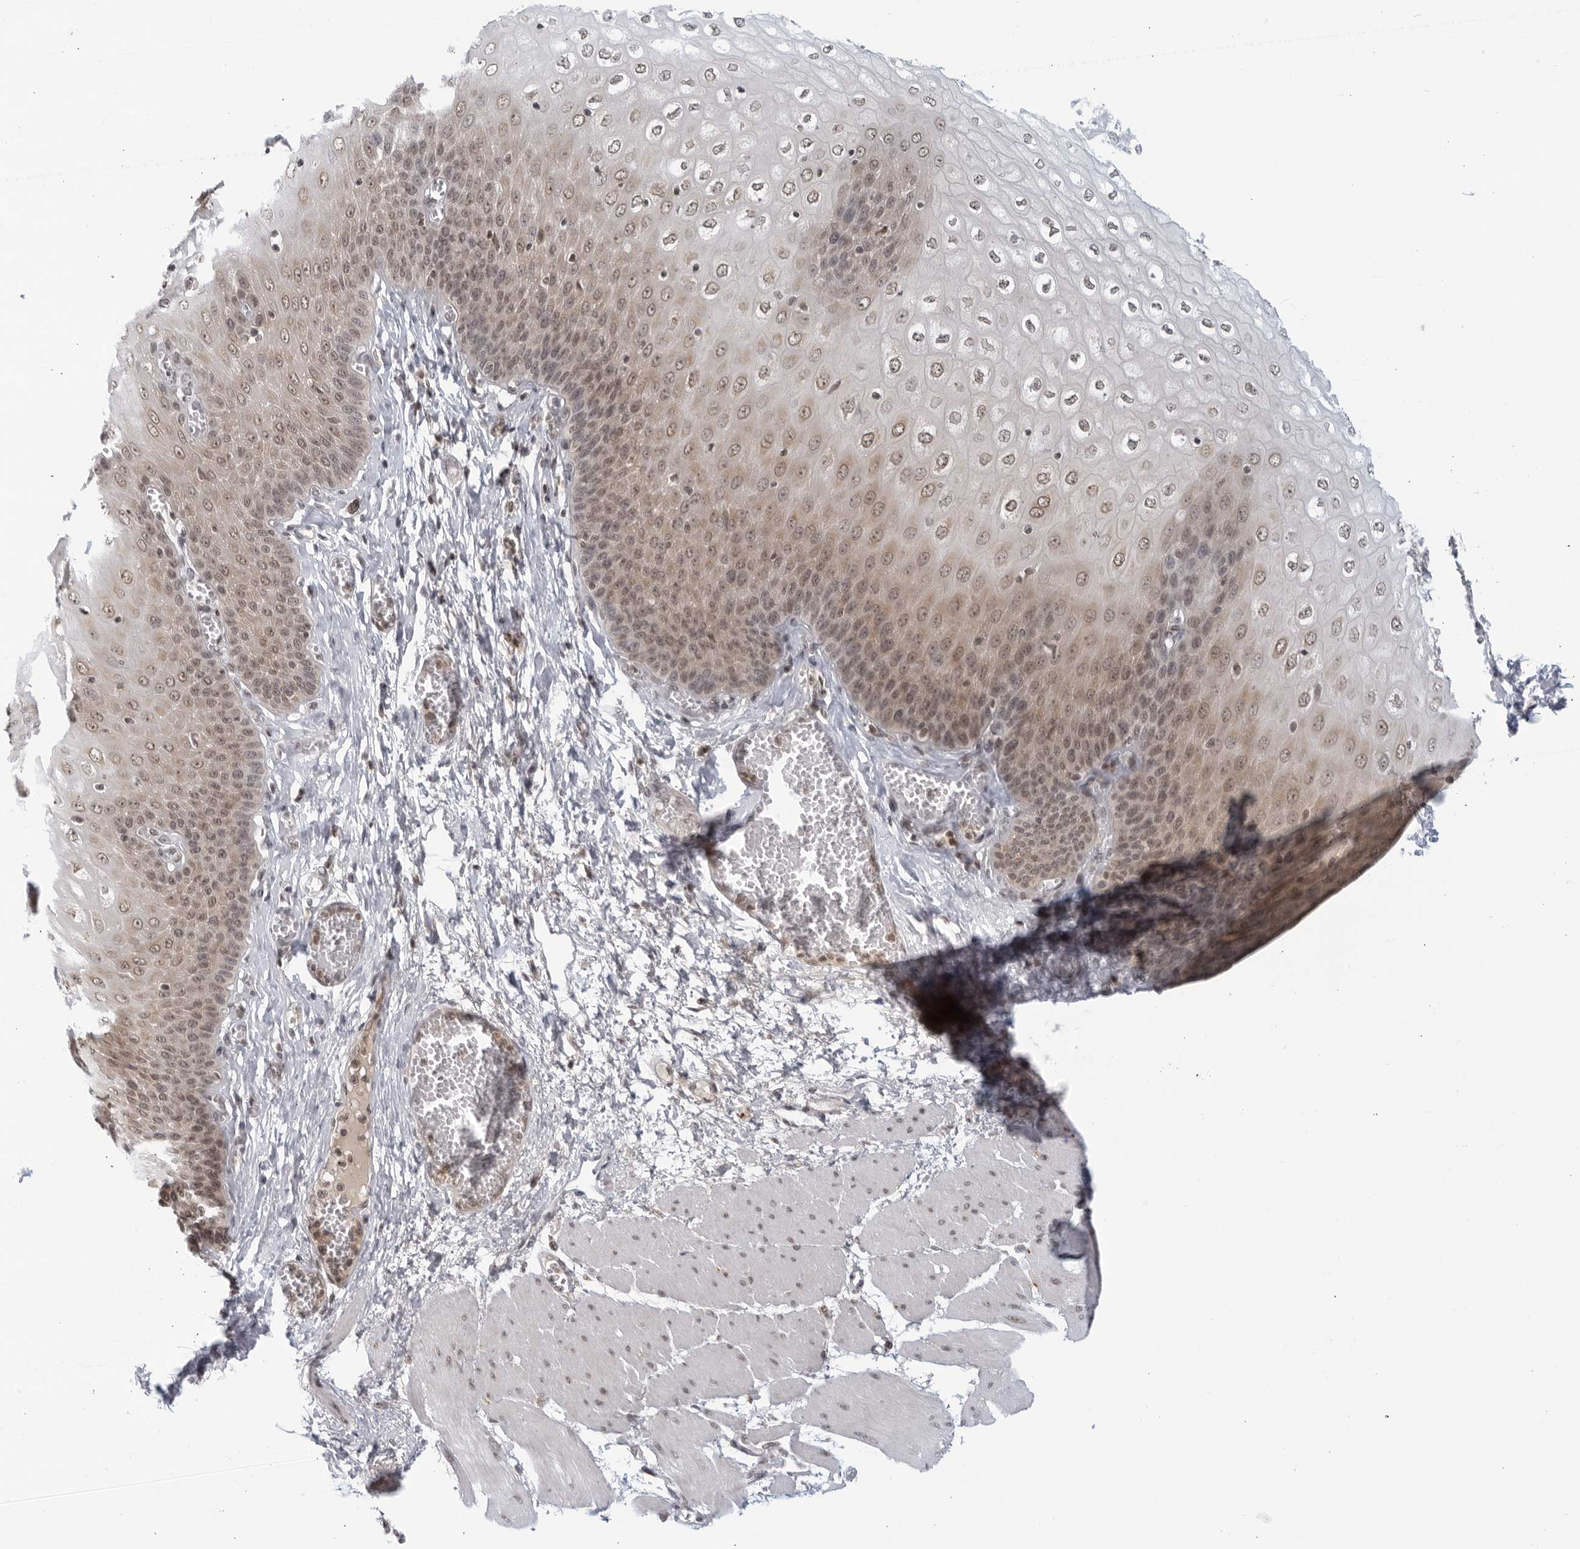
{"staining": {"intensity": "moderate", "quantity": "25%-75%", "location": "cytoplasmic/membranous,nuclear"}, "tissue": "esophagus", "cell_type": "Squamous epithelial cells", "image_type": "normal", "snomed": [{"axis": "morphology", "description": "Normal tissue, NOS"}, {"axis": "topography", "description": "Esophagus"}], "caption": "This is an image of IHC staining of normal esophagus, which shows moderate staining in the cytoplasmic/membranous,nuclear of squamous epithelial cells.", "gene": "CC2D1B", "patient": {"sex": "male", "age": 60}}